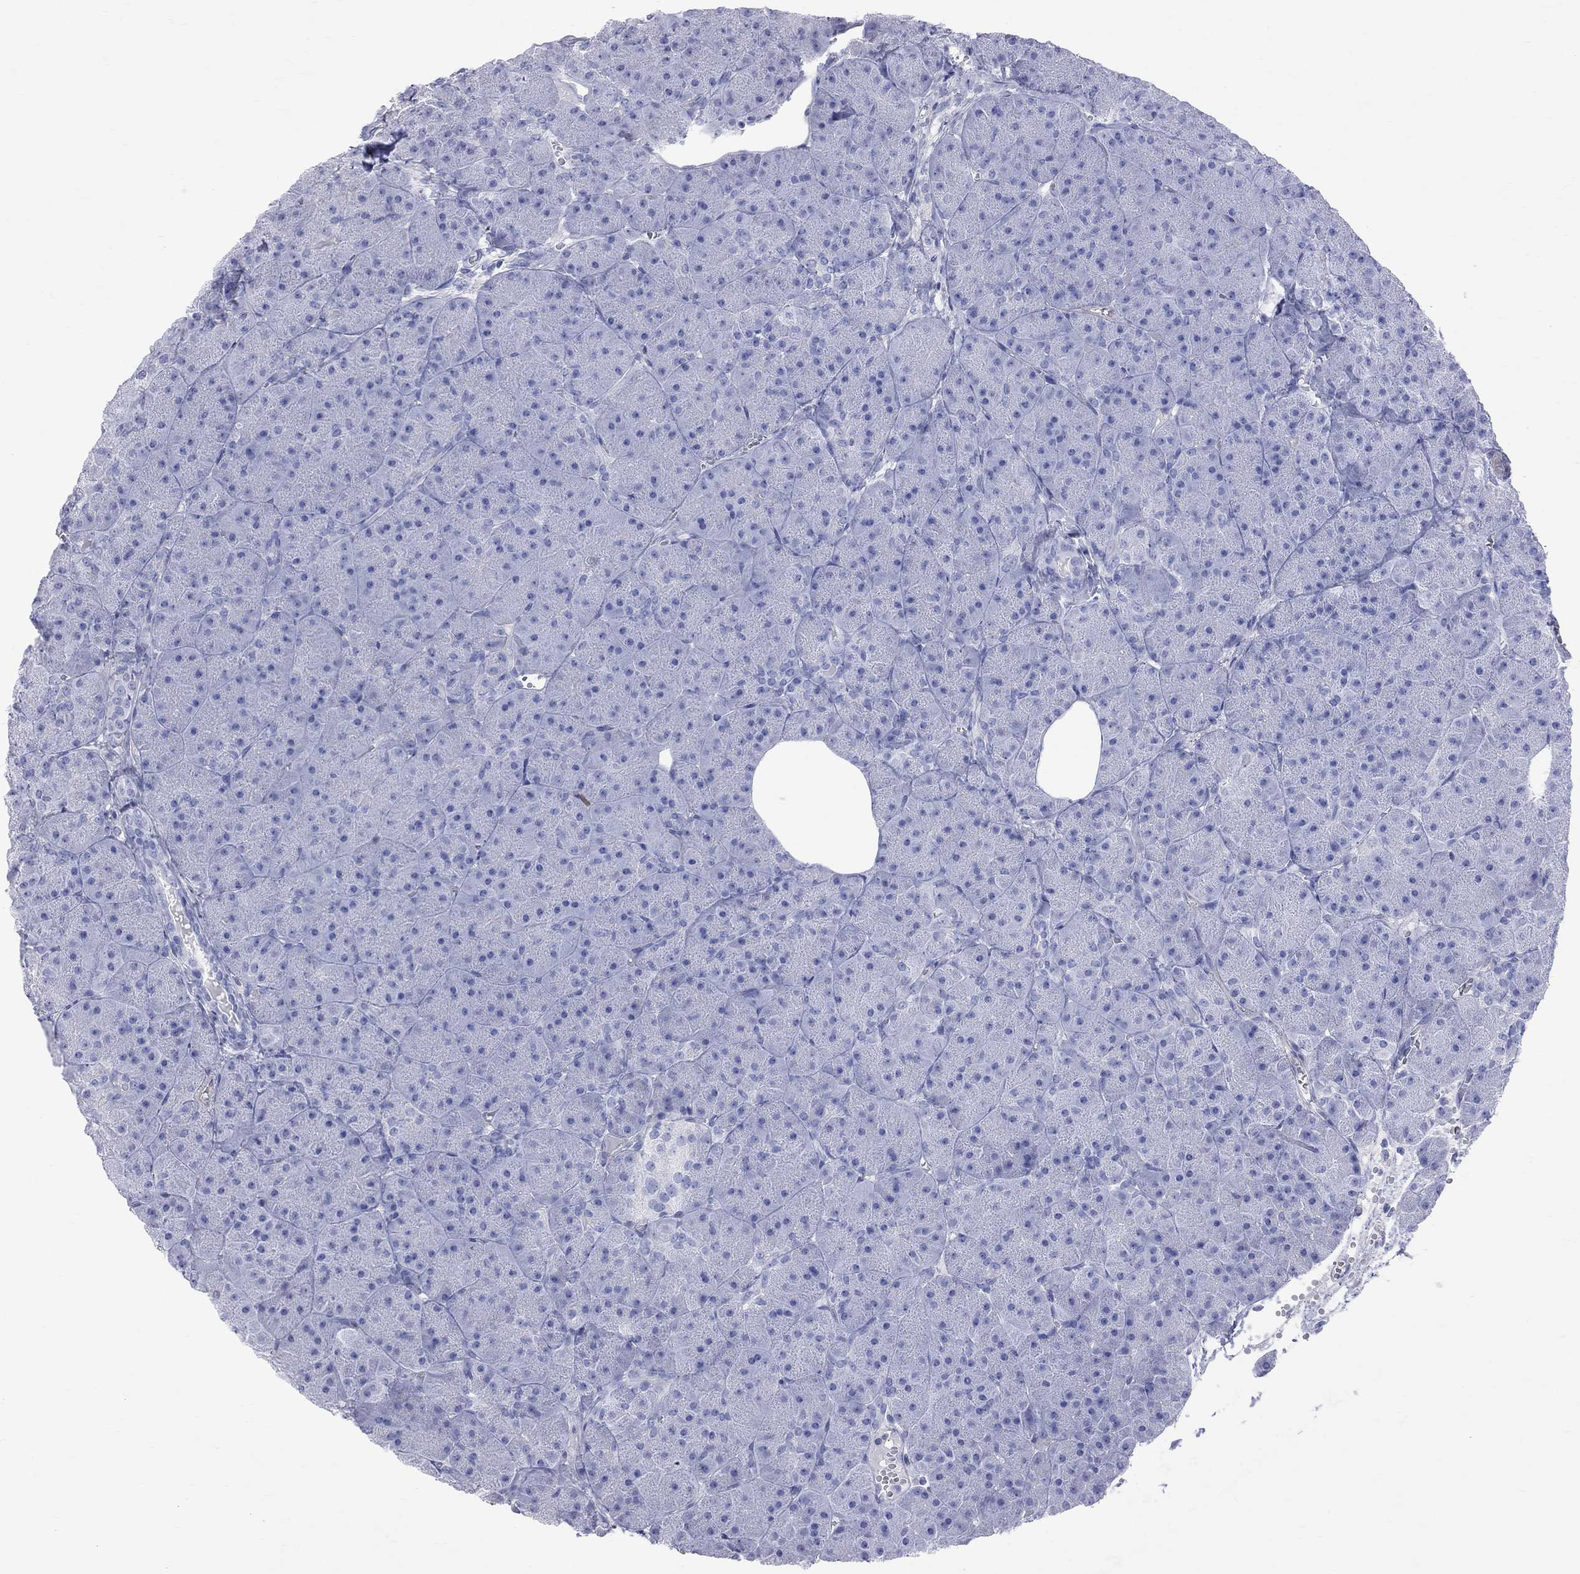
{"staining": {"intensity": "negative", "quantity": "none", "location": "none"}, "tissue": "pancreas", "cell_type": "Exocrine glandular cells", "image_type": "normal", "snomed": [{"axis": "morphology", "description": "Normal tissue, NOS"}, {"axis": "topography", "description": "Pancreas"}], "caption": "DAB immunohistochemical staining of unremarkable pancreas demonstrates no significant staining in exocrine glandular cells.", "gene": "S100A3", "patient": {"sex": "male", "age": 61}}